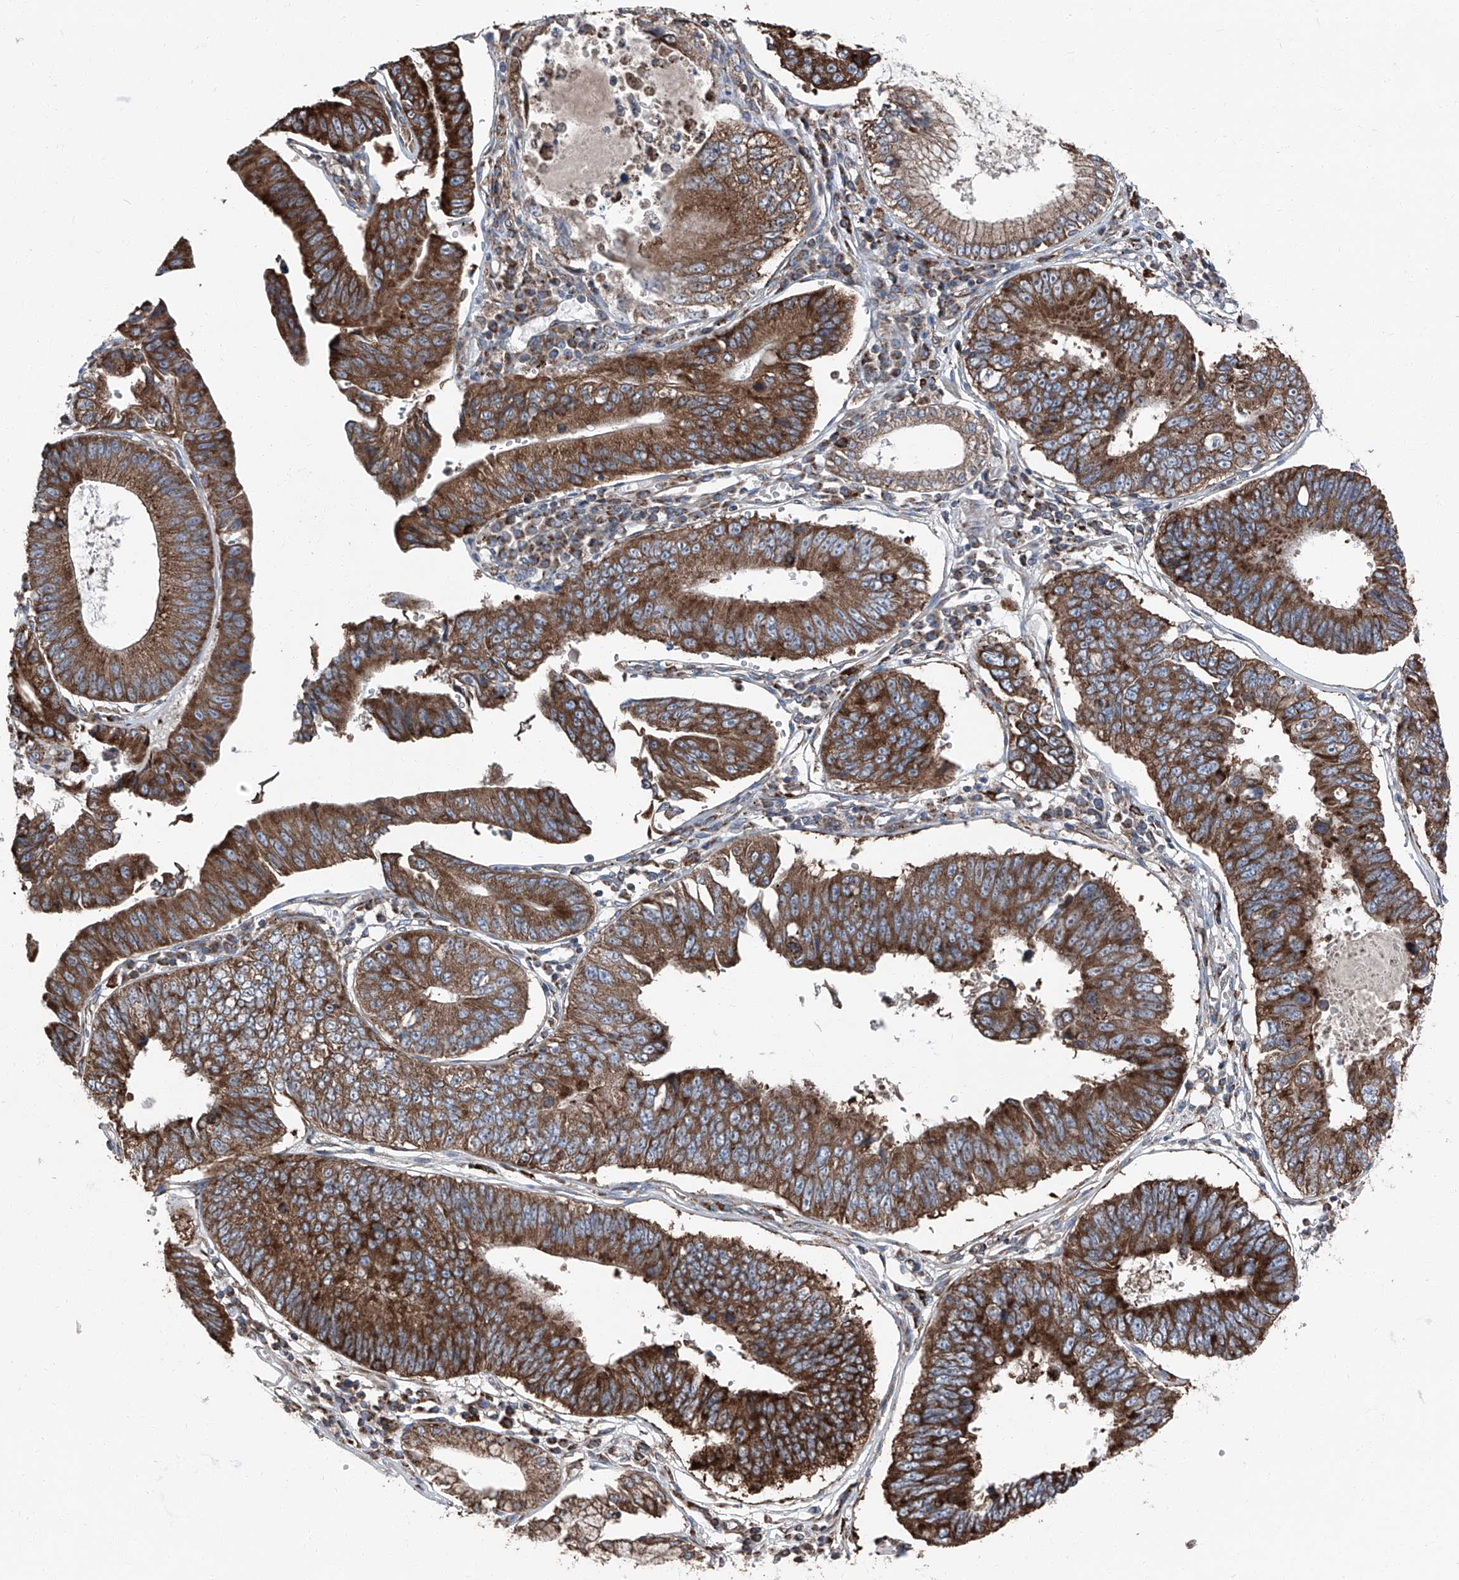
{"staining": {"intensity": "strong", "quantity": ">75%", "location": "cytoplasmic/membranous"}, "tissue": "stomach cancer", "cell_type": "Tumor cells", "image_type": "cancer", "snomed": [{"axis": "morphology", "description": "Adenocarcinoma, NOS"}, {"axis": "topography", "description": "Stomach"}], "caption": "Stomach adenocarcinoma stained for a protein (brown) exhibits strong cytoplasmic/membranous positive staining in approximately >75% of tumor cells.", "gene": "LIMK1", "patient": {"sex": "male", "age": 59}}